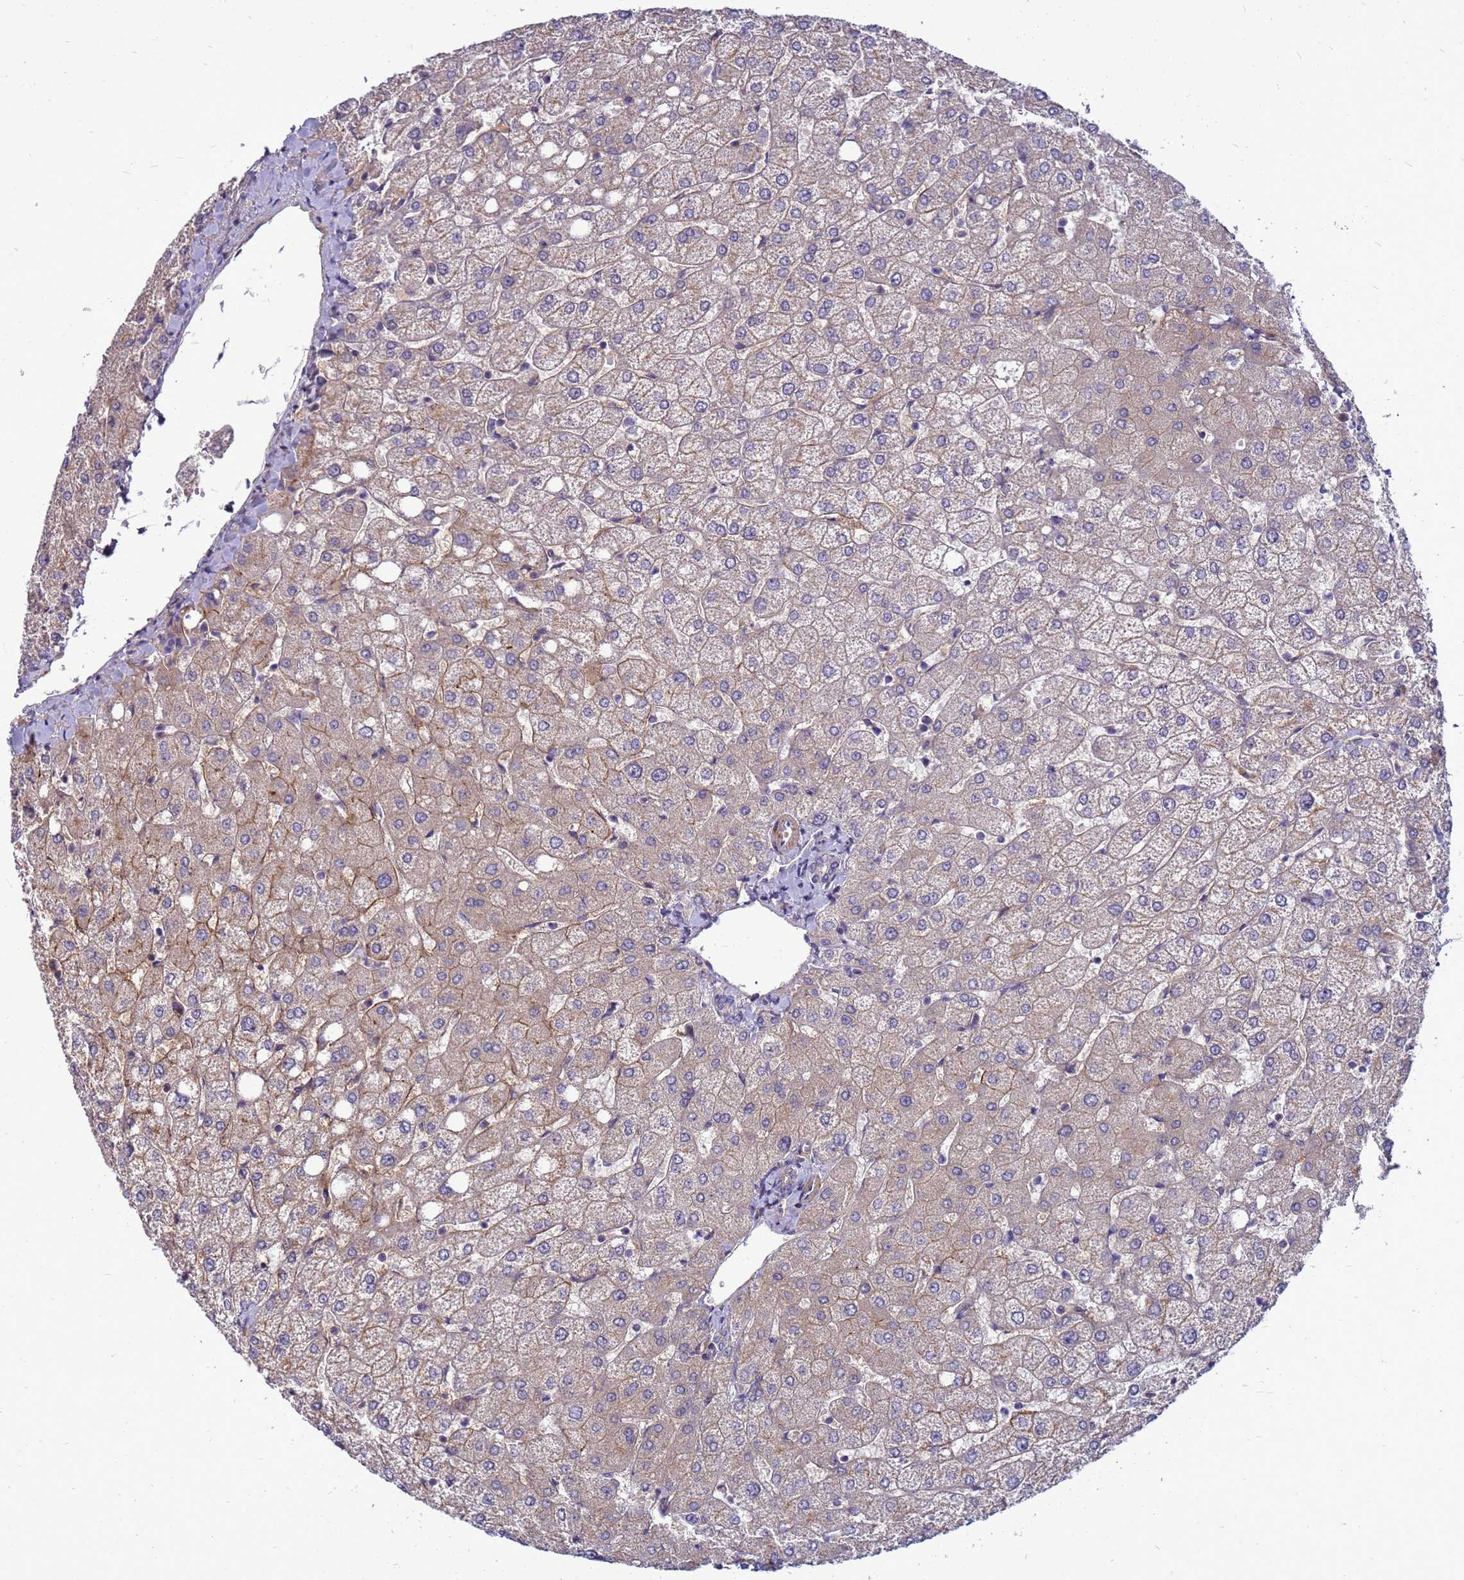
{"staining": {"intensity": "weak", "quantity": ">75%", "location": "cytoplasmic/membranous"}, "tissue": "liver", "cell_type": "Cholangiocytes", "image_type": "normal", "snomed": [{"axis": "morphology", "description": "Normal tissue, NOS"}, {"axis": "topography", "description": "Liver"}], "caption": "Human liver stained for a protein (brown) exhibits weak cytoplasmic/membranous positive staining in about >75% of cholangiocytes.", "gene": "ENOPH1", "patient": {"sex": "female", "age": 54}}